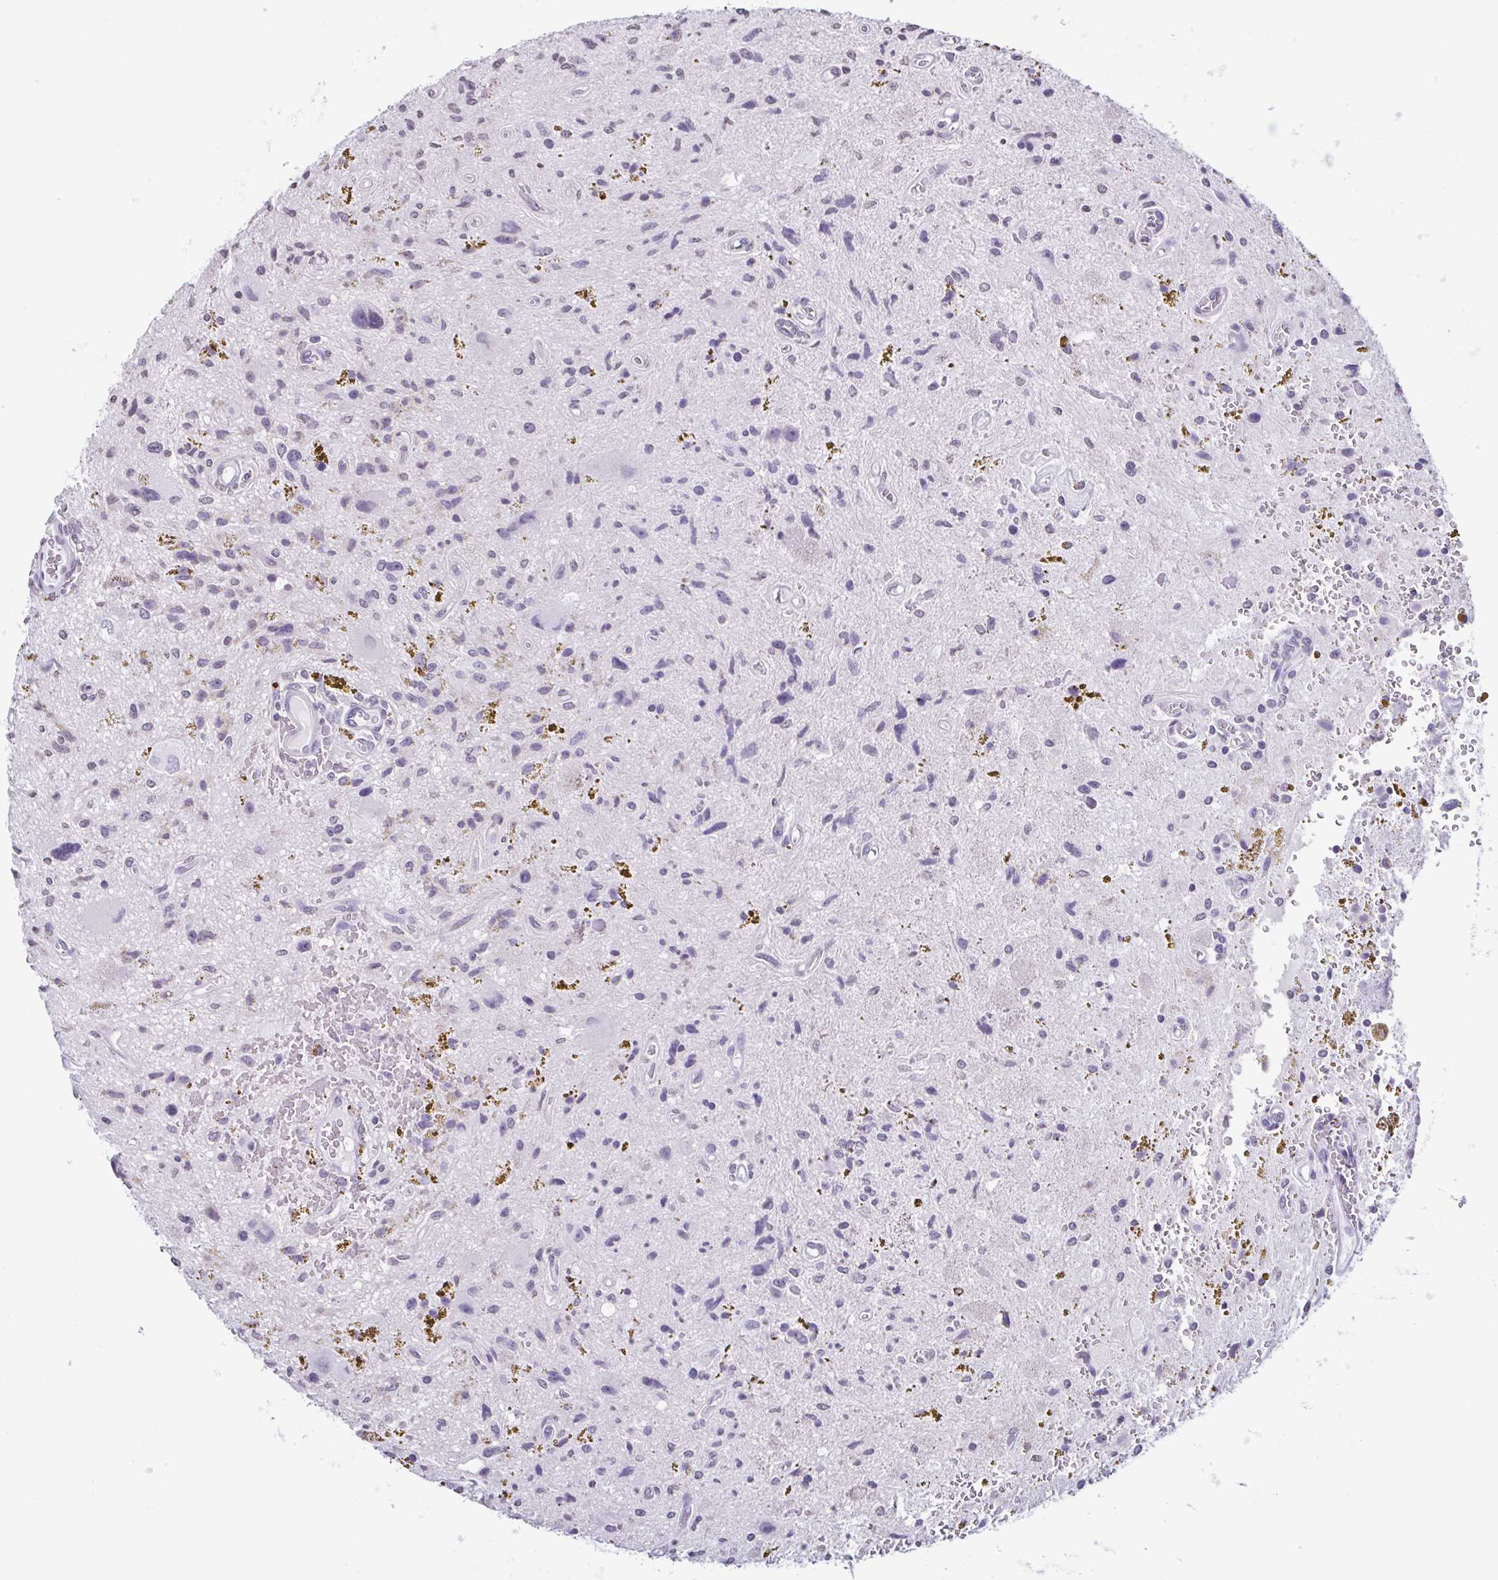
{"staining": {"intensity": "negative", "quantity": "none", "location": "none"}, "tissue": "glioma", "cell_type": "Tumor cells", "image_type": "cancer", "snomed": [{"axis": "morphology", "description": "Glioma, malignant, Low grade"}, {"axis": "topography", "description": "Cerebellum"}], "caption": "A high-resolution photomicrograph shows immunohistochemistry staining of low-grade glioma (malignant), which reveals no significant staining in tumor cells.", "gene": "VCY1B", "patient": {"sex": "female", "age": 14}}